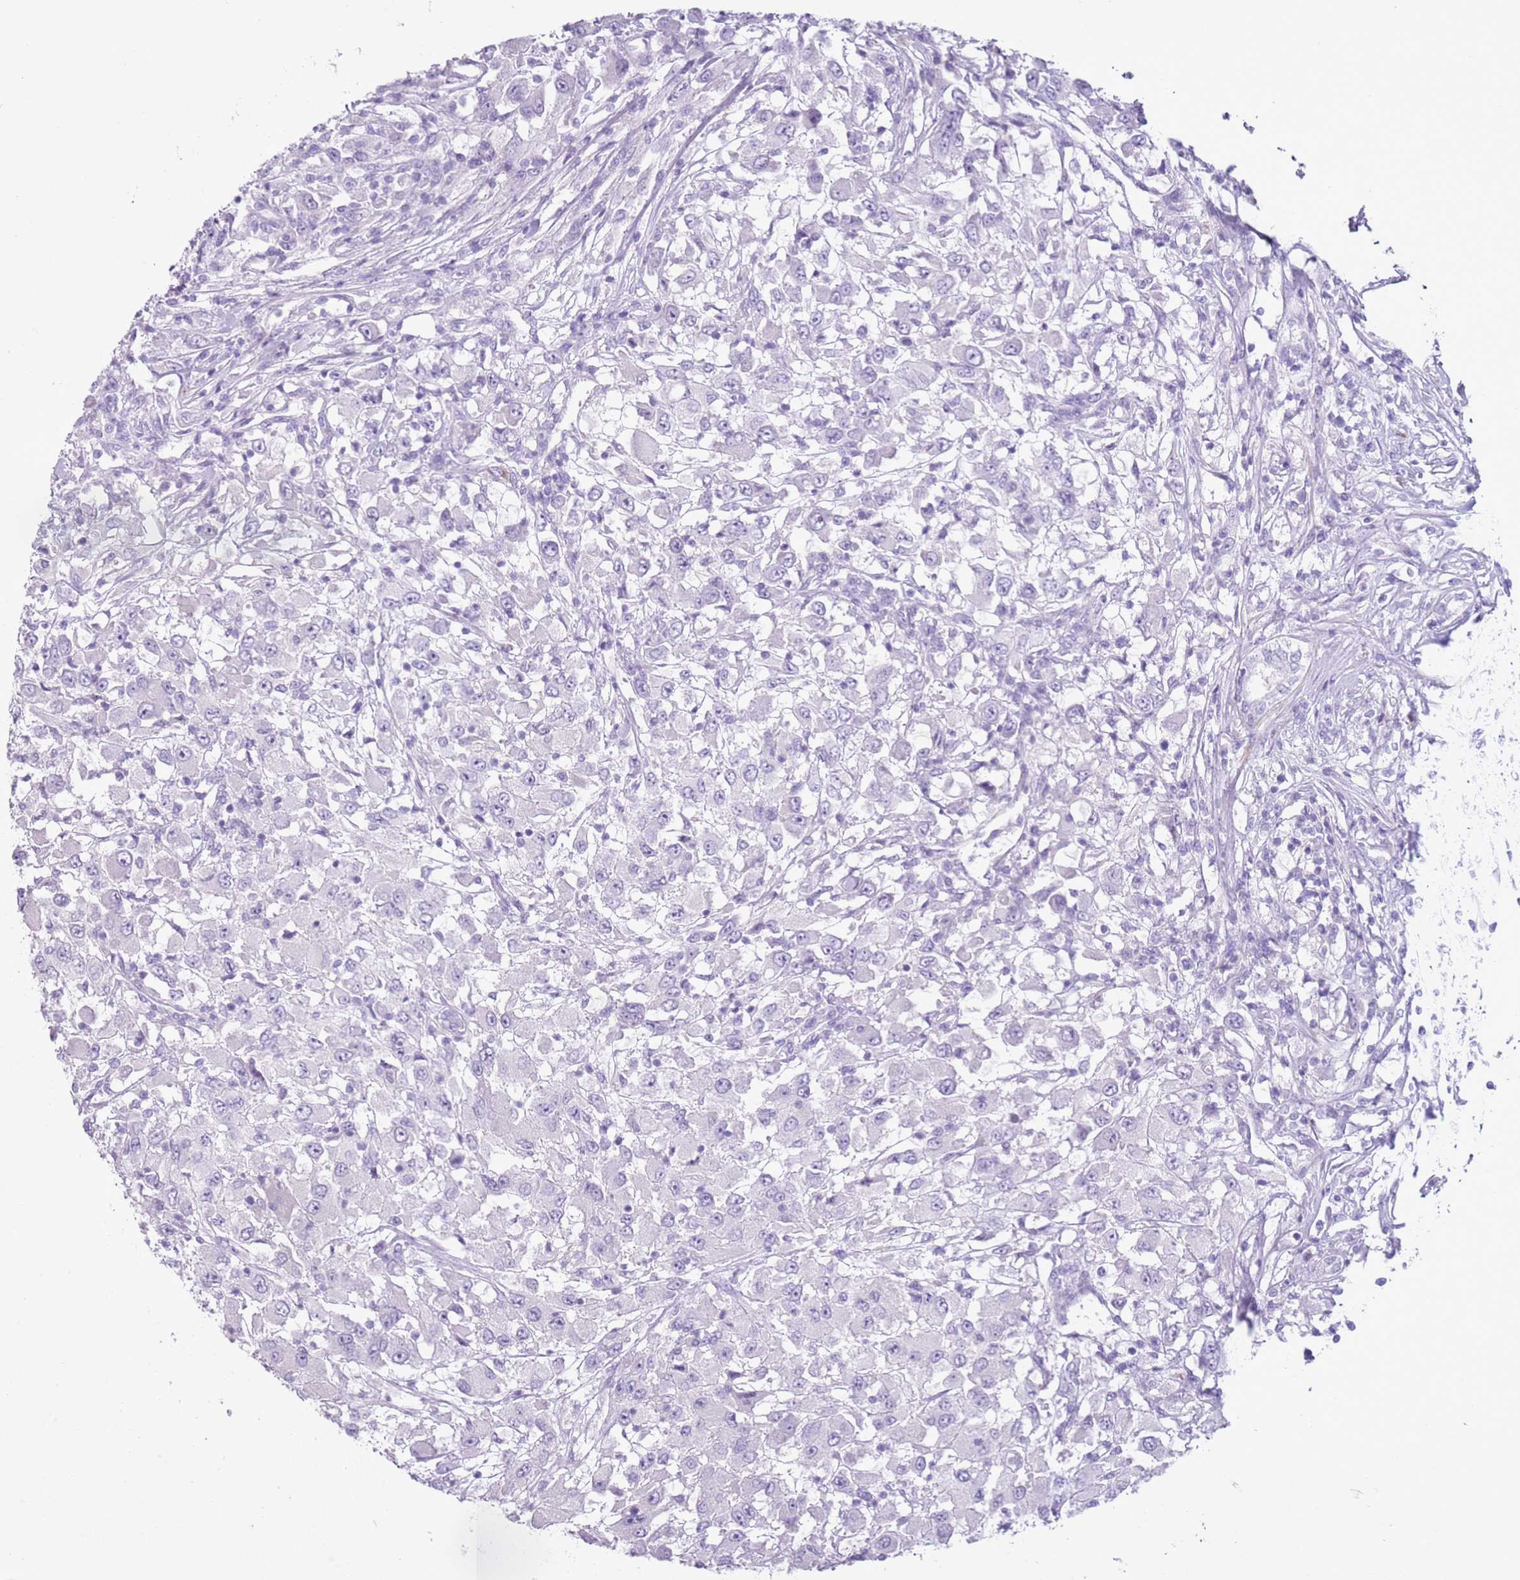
{"staining": {"intensity": "negative", "quantity": "none", "location": "none"}, "tissue": "renal cancer", "cell_type": "Tumor cells", "image_type": "cancer", "snomed": [{"axis": "morphology", "description": "Adenocarcinoma, NOS"}, {"axis": "topography", "description": "Kidney"}], "caption": "The image reveals no significant expression in tumor cells of renal cancer (adenocarcinoma).", "gene": "ZNF239", "patient": {"sex": "female", "age": 67}}